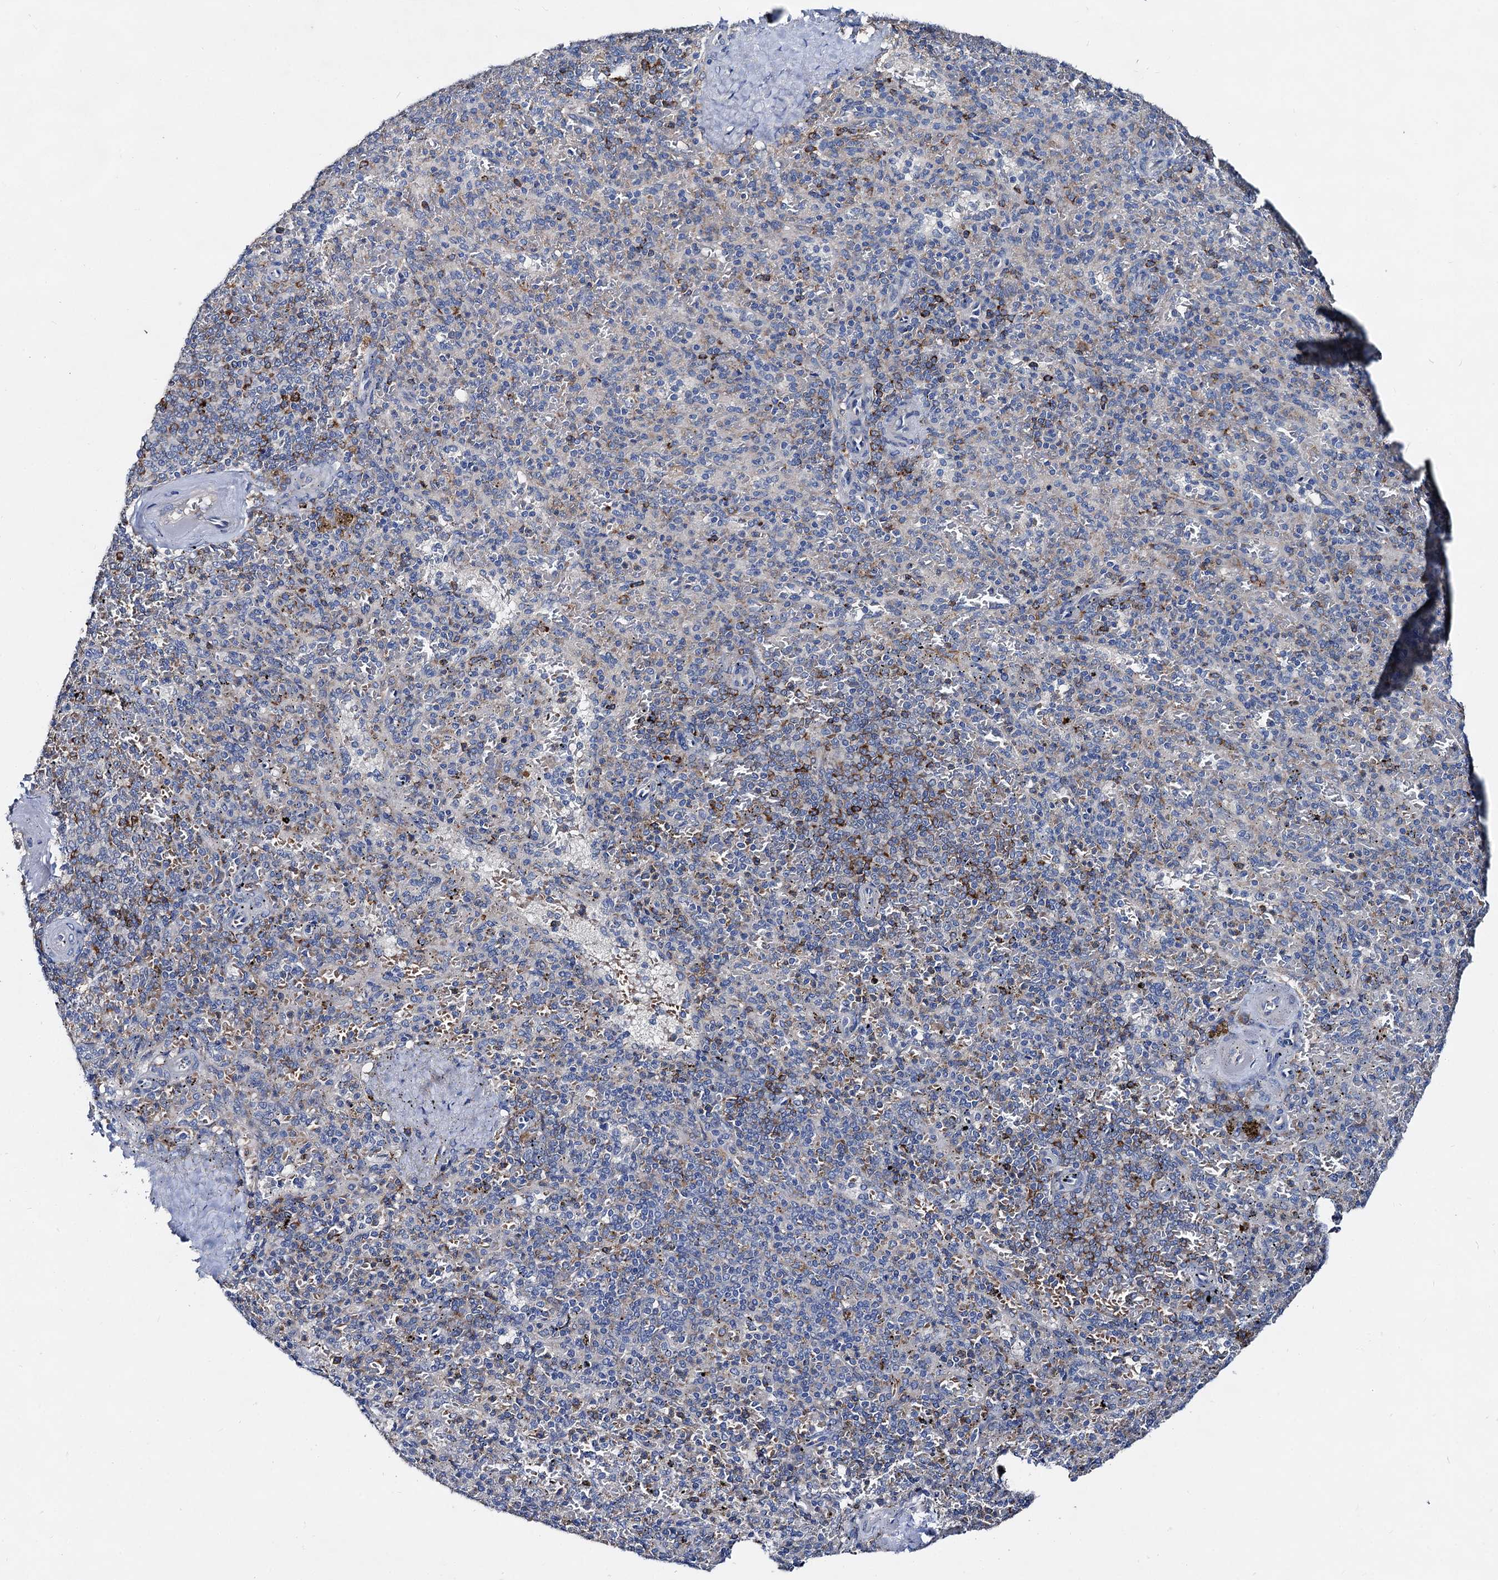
{"staining": {"intensity": "moderate", "quantity": "<25%", "location": "cytoplasmic/membranous"}, "tissue": "spleen", "cell_type": "Cells in red pulp", "image_type": "normal", "snomed": [{"axis": "morphology", "description": "Normal tissue, NOS"}, {"axis": "topography", "description": "Spleen"}], "caption": "Protein expression analysis of normal human spleen reveals moderate cytoplasmic/membranous positivity in about <25% of cells in red pulp.", "gene": "HVCN1", "patient": {"sex": "male", "age": 82}}